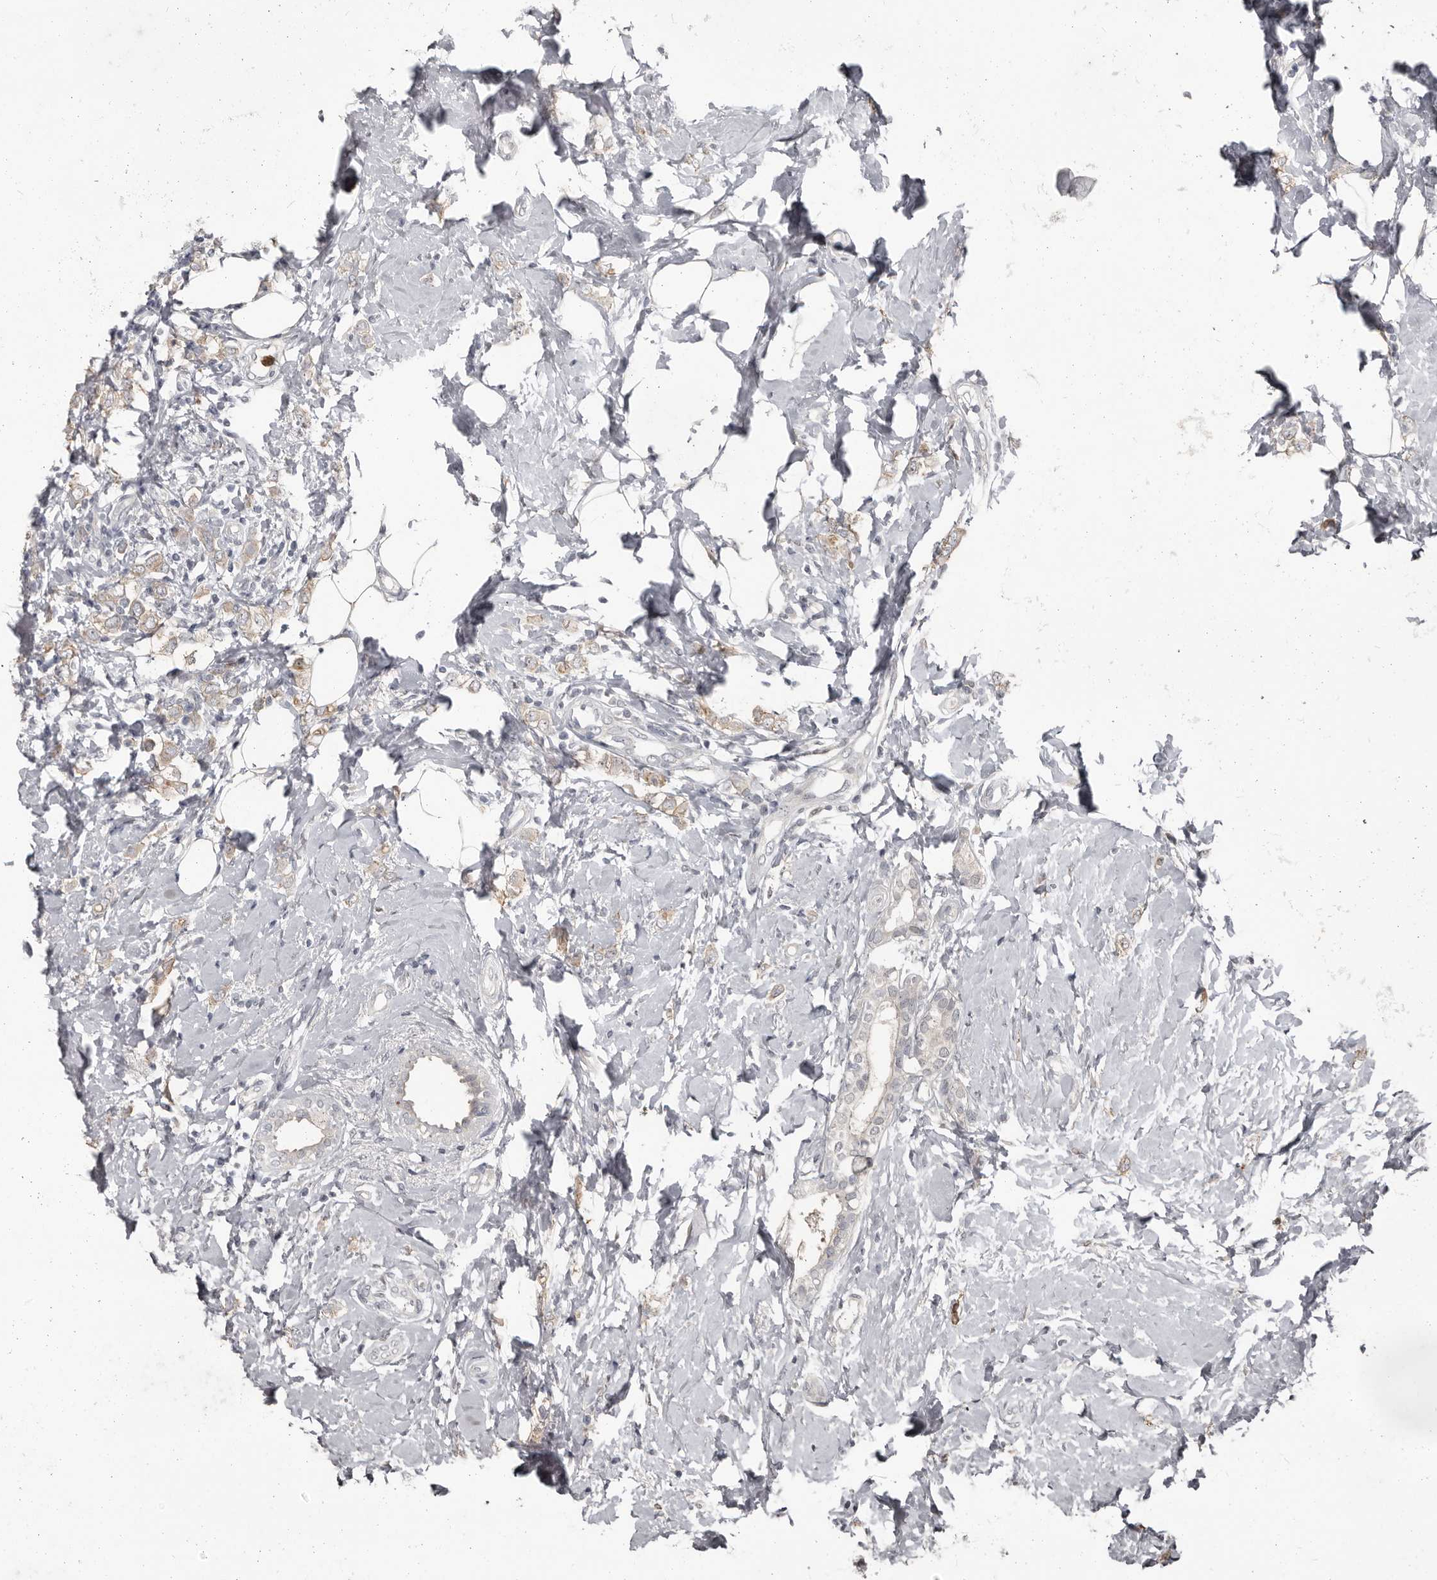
{"staining": {"intensity": "weak", "quantity": ">75%", "location": "cytoplasmic/membranous"}, "tissue": "breast cancer", "cell_type": "Tumor cells", "image_type": "cancer", "snomed": [{"axis": "morphology", "description": "Lobular carcinoma"}, {"axis": "topography", "description": "Breast"}], "caption": "Protein expression analysis of human breast cancer (lobular carcinoma) reveals weak cytoplasmic/membranous expression in about >75% of tumor cells.", "gene": "GPR157", "patient": {"sex": "female", "age": 47}}